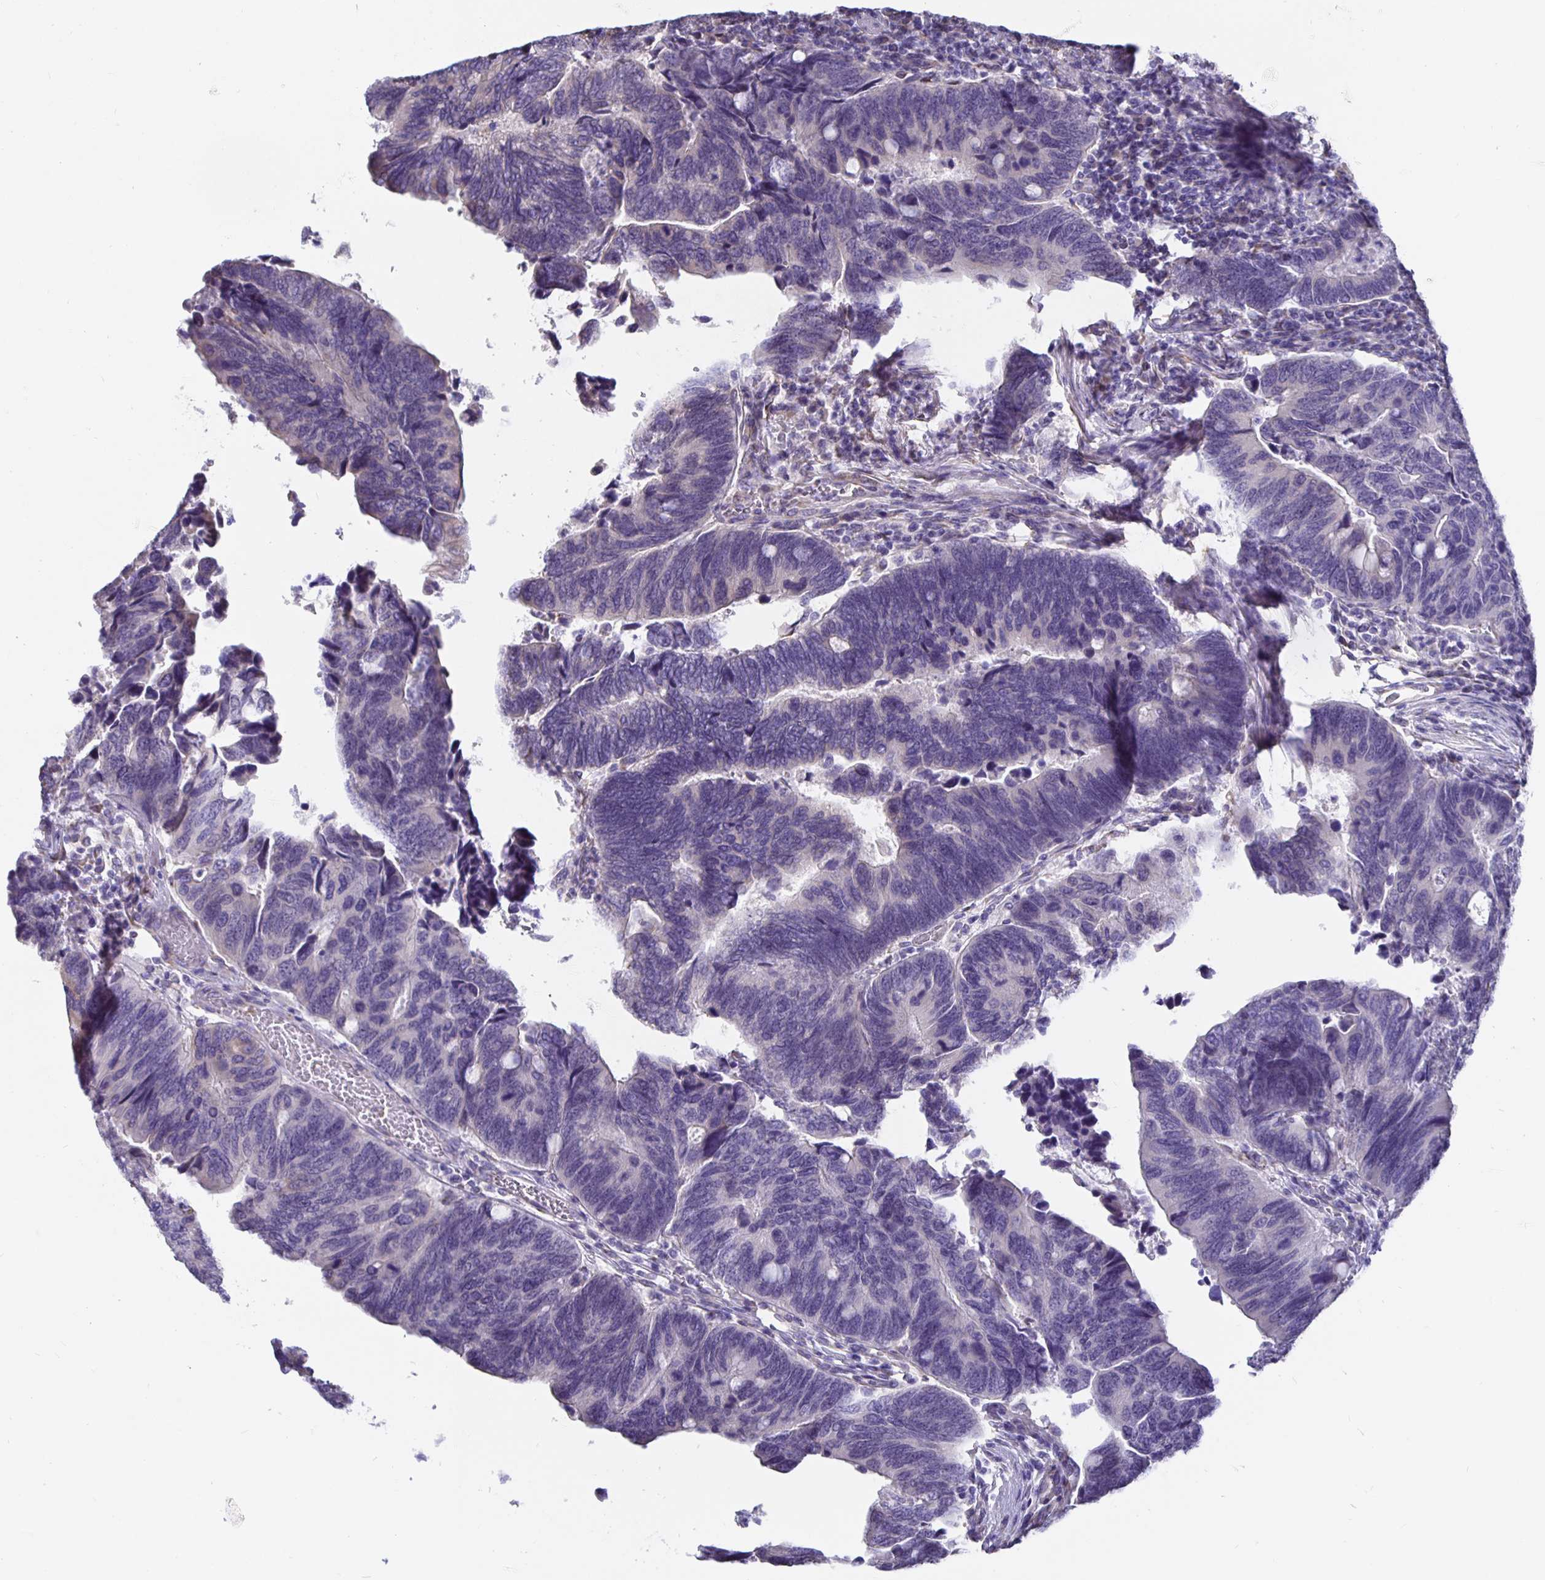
{"staining": {"intensity": "negative", "quantity": "none", "location": "none"}, "tissue": "colorectal cancer", "cell_type": "Tumor cells", "image_type": "cancer", "snomed": [{"axis": "morphology", "description": "Adenocarcinoma, NOS"}, {"axis": "topography", "description": "Colon"}], "caption": "The immunohistochemistry (IHC) image has no significant expression in tumor cells of colorectal cancer tissue.", "gene": "DNAI2", "patient": {"sex": "male", "age": 87}}